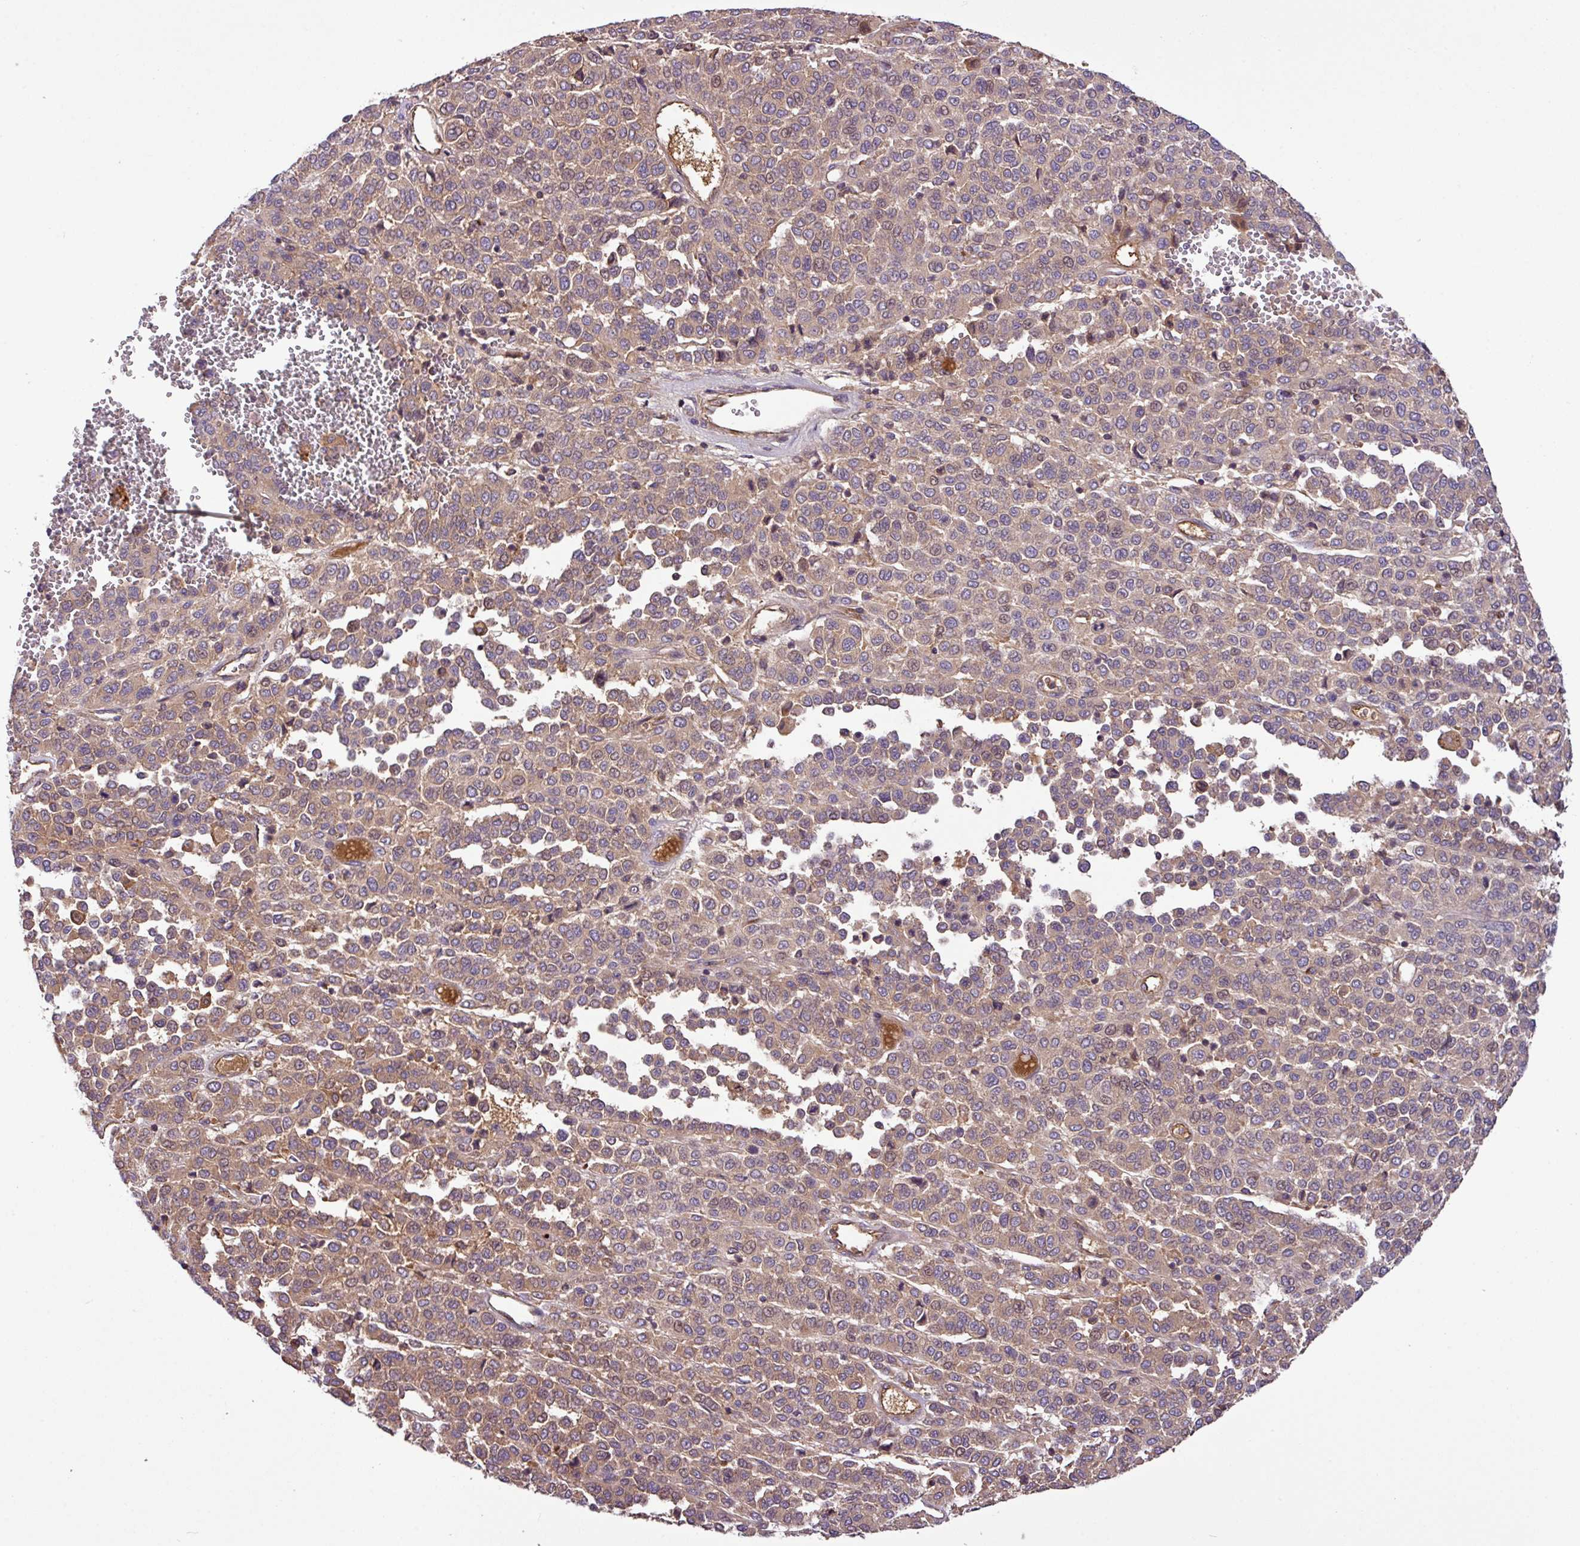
{"staining": {"intensity": "weak", "quantity": "25%-75%", "location": "cytoplasmic/membranous"}, "tissue": "melanoma", "cell_type": "Tumor cells", "image_type": "cancer", "snomed": [{"axis": "morphology", "description": "Malignant melanoma, Metastatic site"}, {"axis": "topography", "description": "Pancreas"}], "caption": "Melanoma stained with DAB immunohistochemistry reveals low levels of weak cytoplasmic/membranous expression in about 25%-75% of tumor cells.", "gene": "ZNF266", "patient": {"sex": "female", "age": 30}}